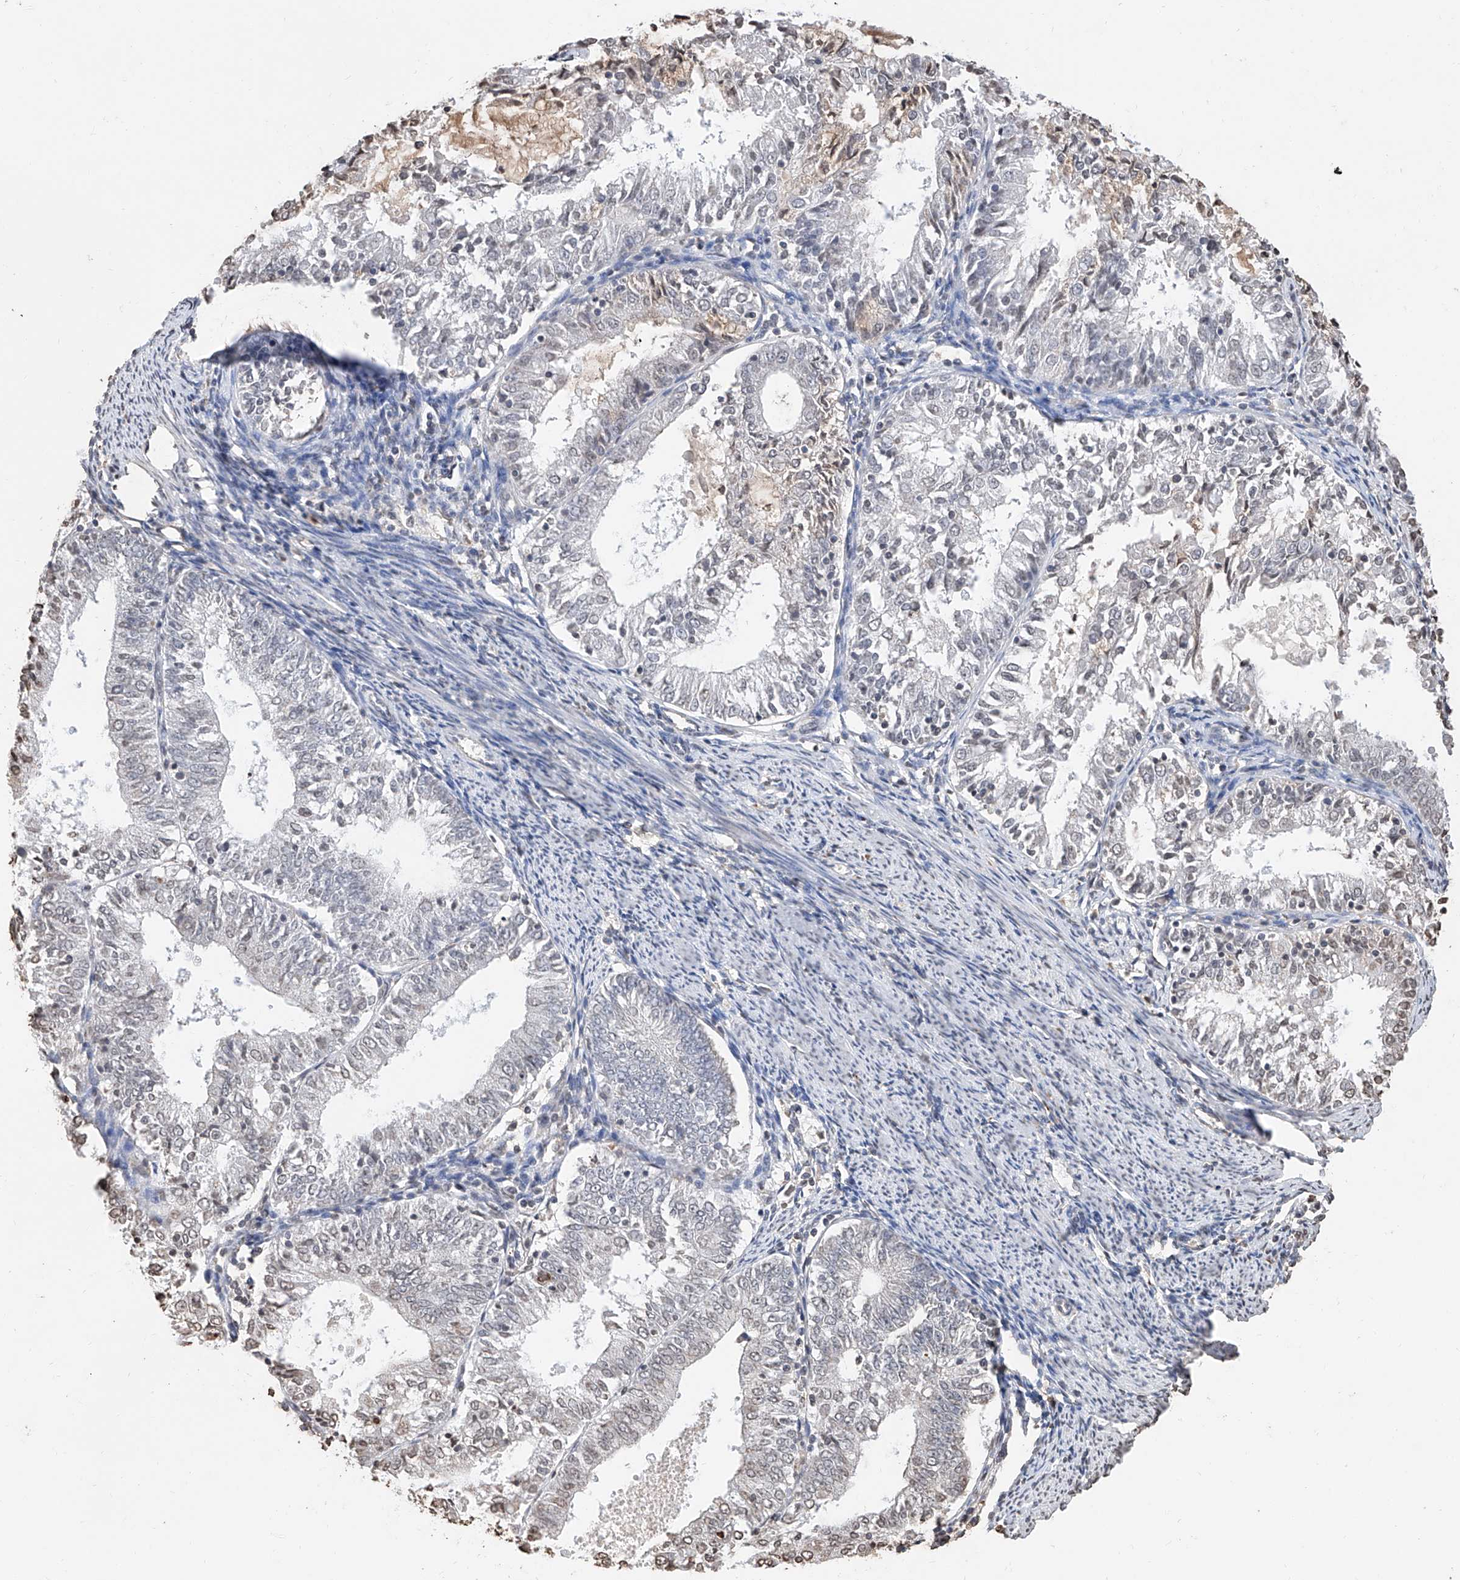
{"staining": {"intensity": "weak", "quantity": "<25%", "location": "nuclear"}, "tissue": "endometrial cancer", "cell_type": "Tumor cells", "image_type": "cancer", "snomed": [{"axis": "morphology", "description": "Adenocarcinoma, NOS"}, {"axis": "topography", "description": "Endometrium"}], "caption": "Immunohistochemistry (IHC) of adenocarcinoma (endometrial) displays no positivity in tumor cells.", "gene": "RP9", "patient": {"sex": "female", "age": 57}}